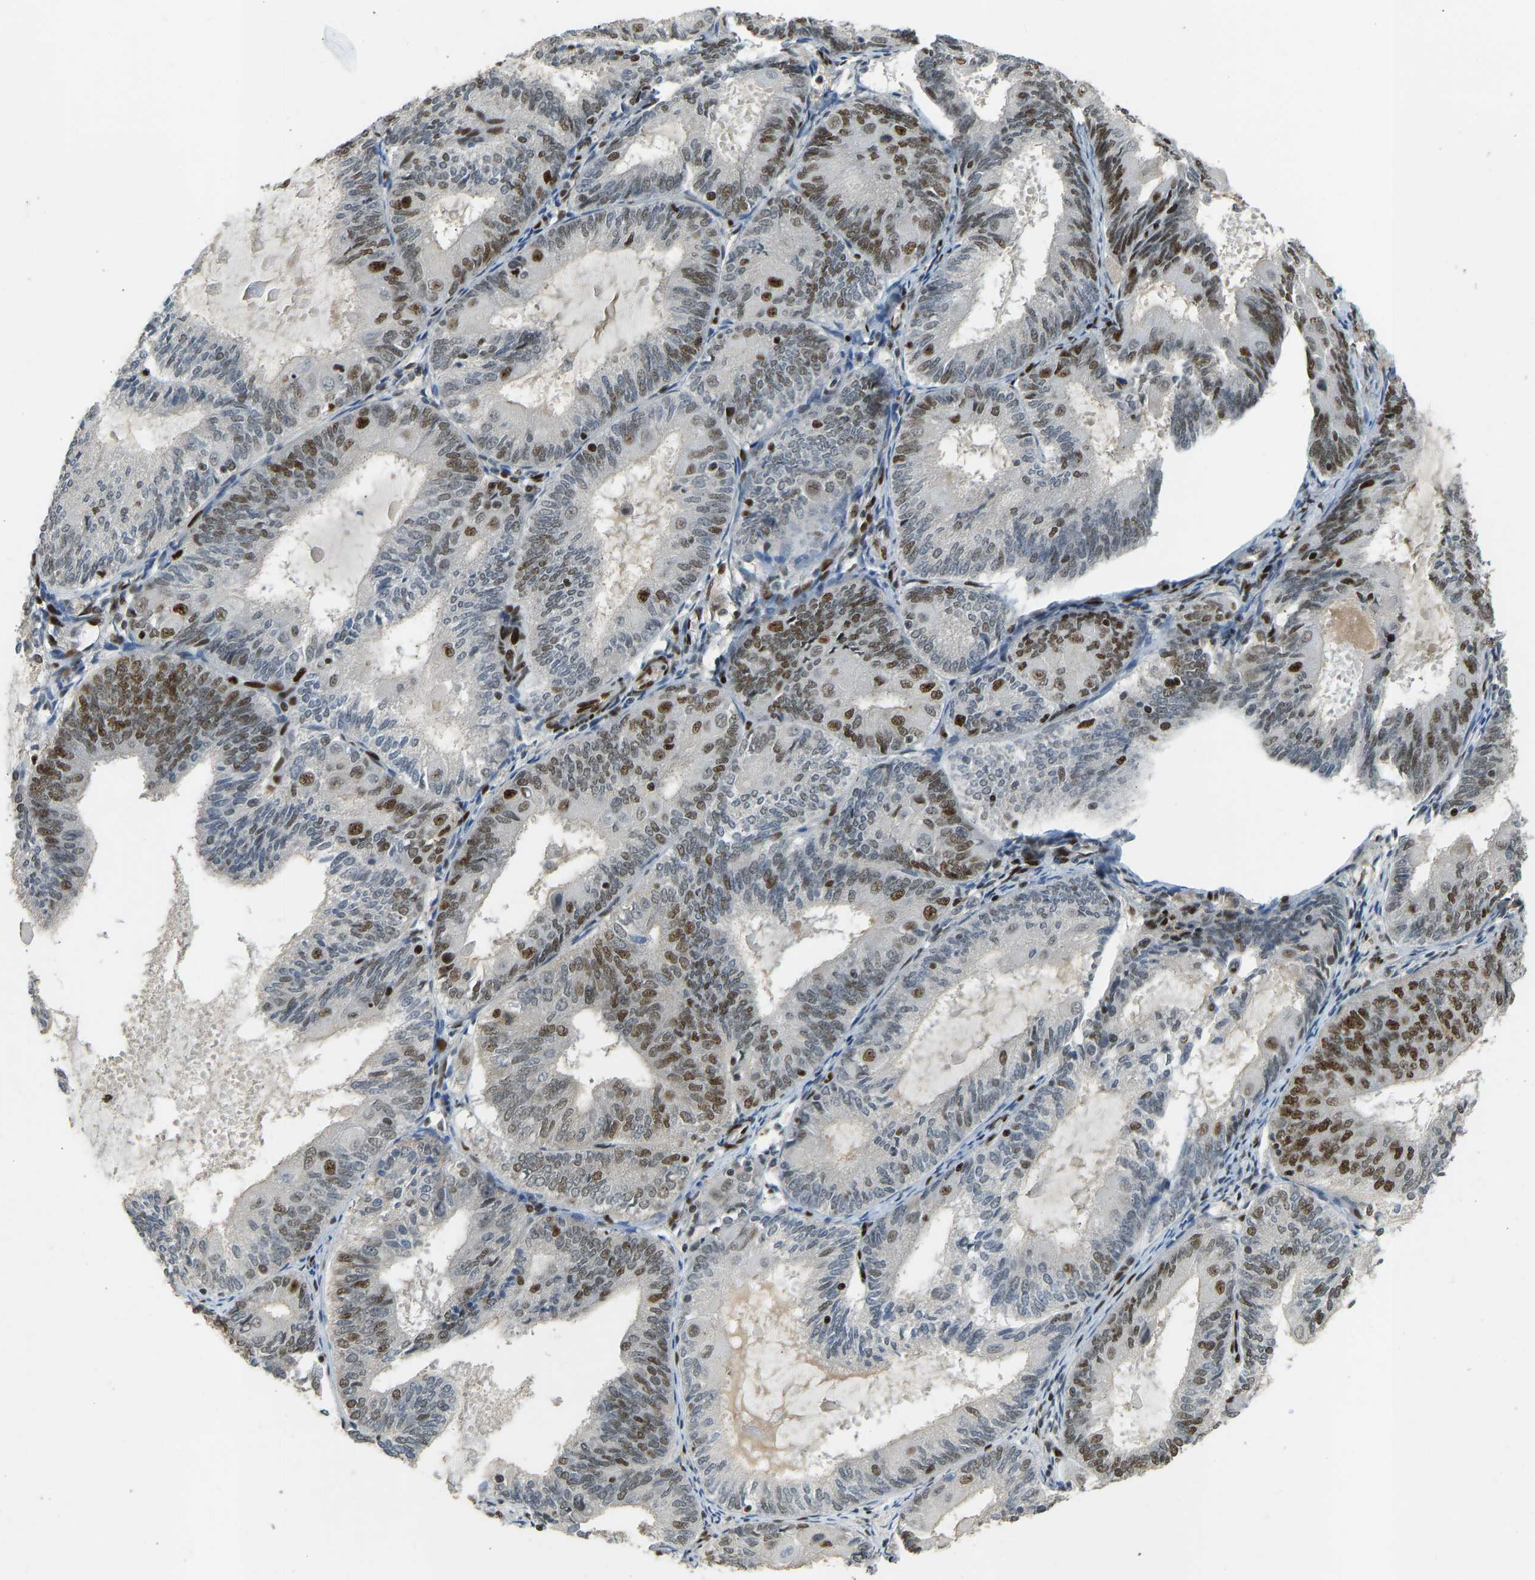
{"staining": {"intensity": "moderate", "quantity": "25%-75%", "location": "nuclear"}, "tissue": "endometrial cancer", "cell_type": "Tumor cells", "image_type": "cancer", "snomed": [{"axis": "morphology", "description": "Adenocarcinoma, NOS"}, {"axis": "topography", "description": "Endometrium"}], "caption": "Endometrial cancer stained with a protein marker reveals moderate staining in tumor cells.", "gene": "FOXK1", "patient": {"sex": "female", "age": 81}}